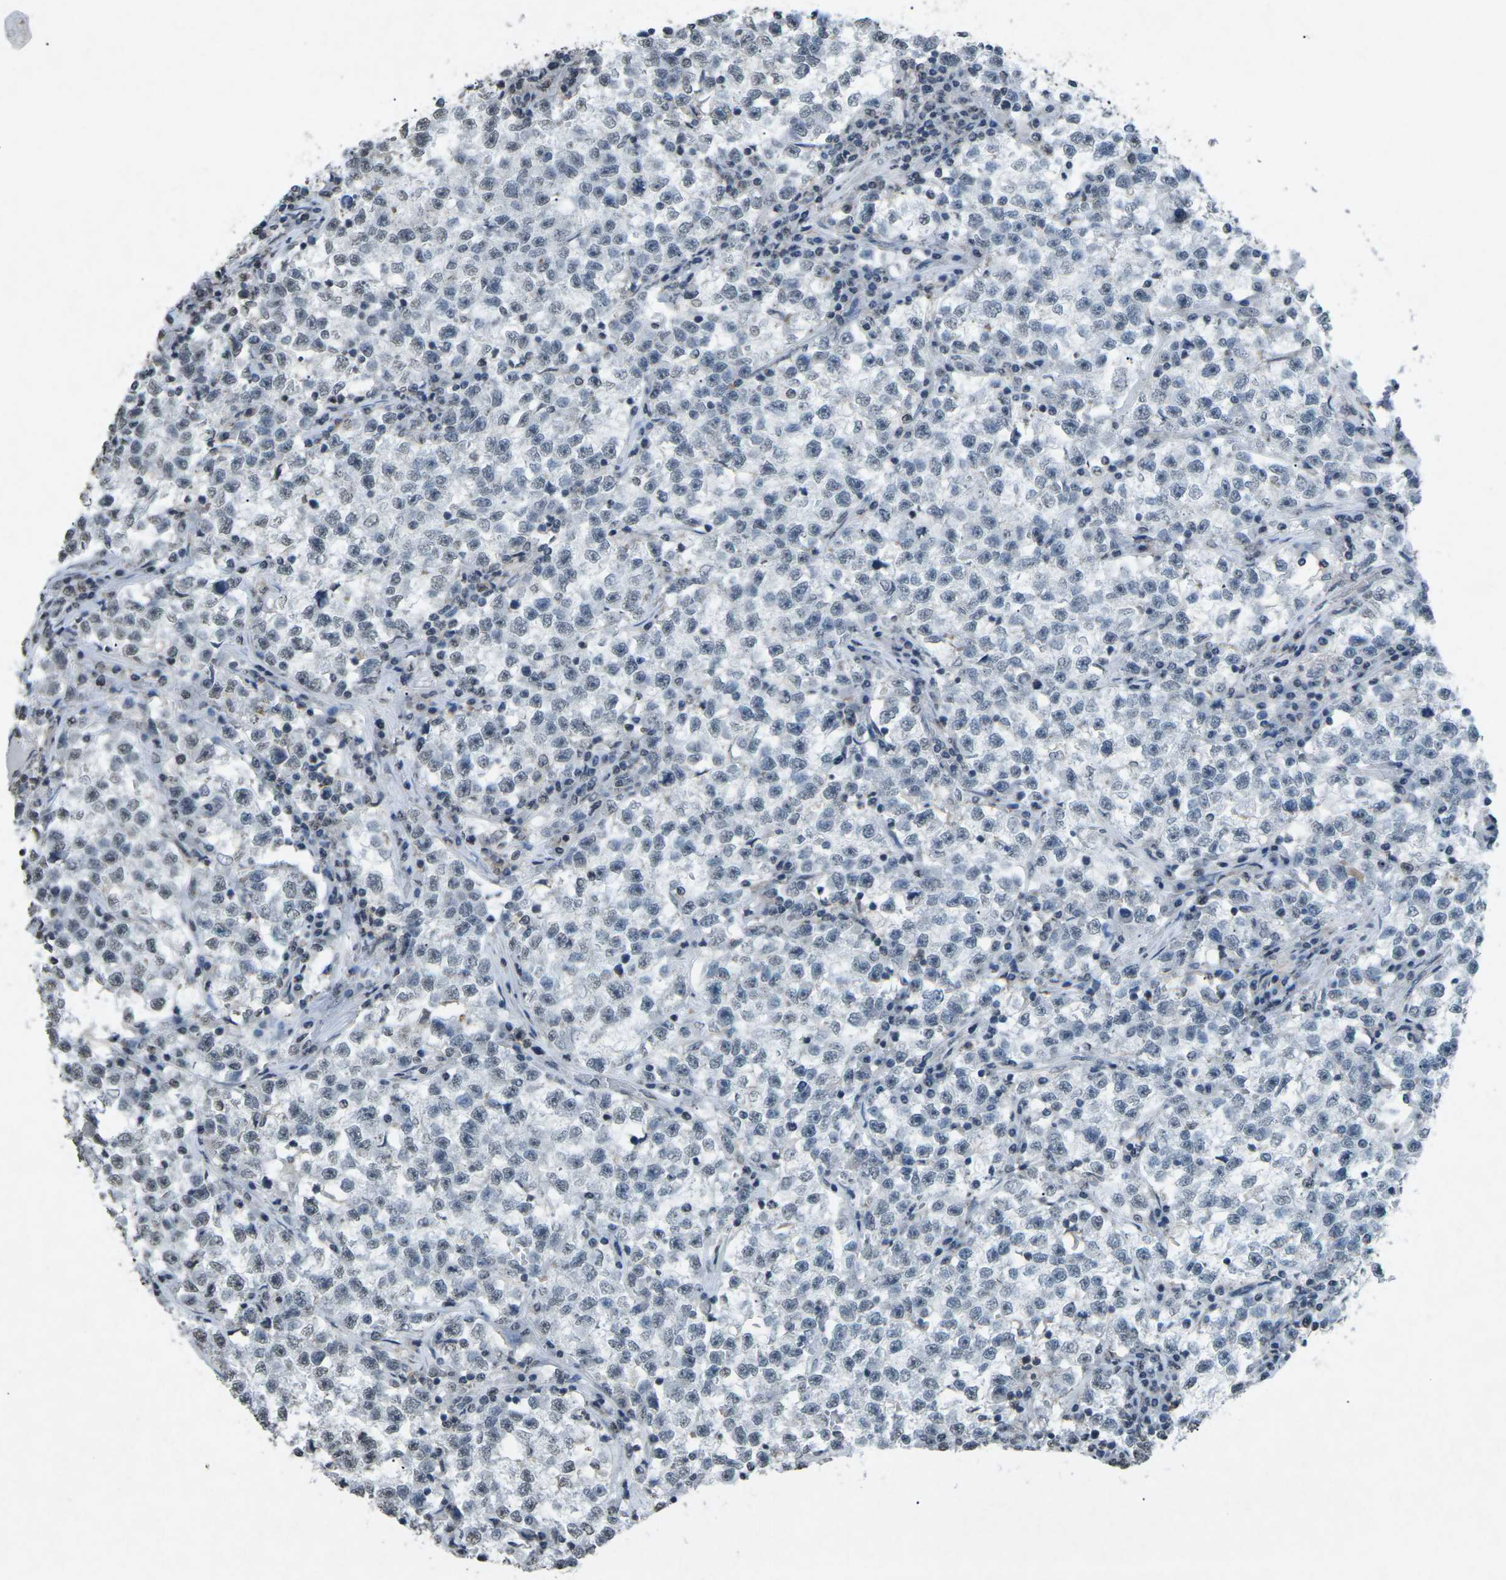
{"staining": {"intensity": "negative", "quantity": "none", "location": "none"}, "tissue": "testis cancer", "cell_type": "Tumor cells", "image_type": "cancer", "snomed": [{"axis": "morphology", "description": "Seminoma, NOS"}, {"axis": "topography", "description": "Testis"}], "caption": "DAB immunohistochemical staining of seminoma (testis) exhibits no significant staining in tumor cells. (Immunohistochemistry (ihc), brightfield microscopy, high magnification).", "gene": "TFR2", "patient": {"sex": "male", "age": 22}}